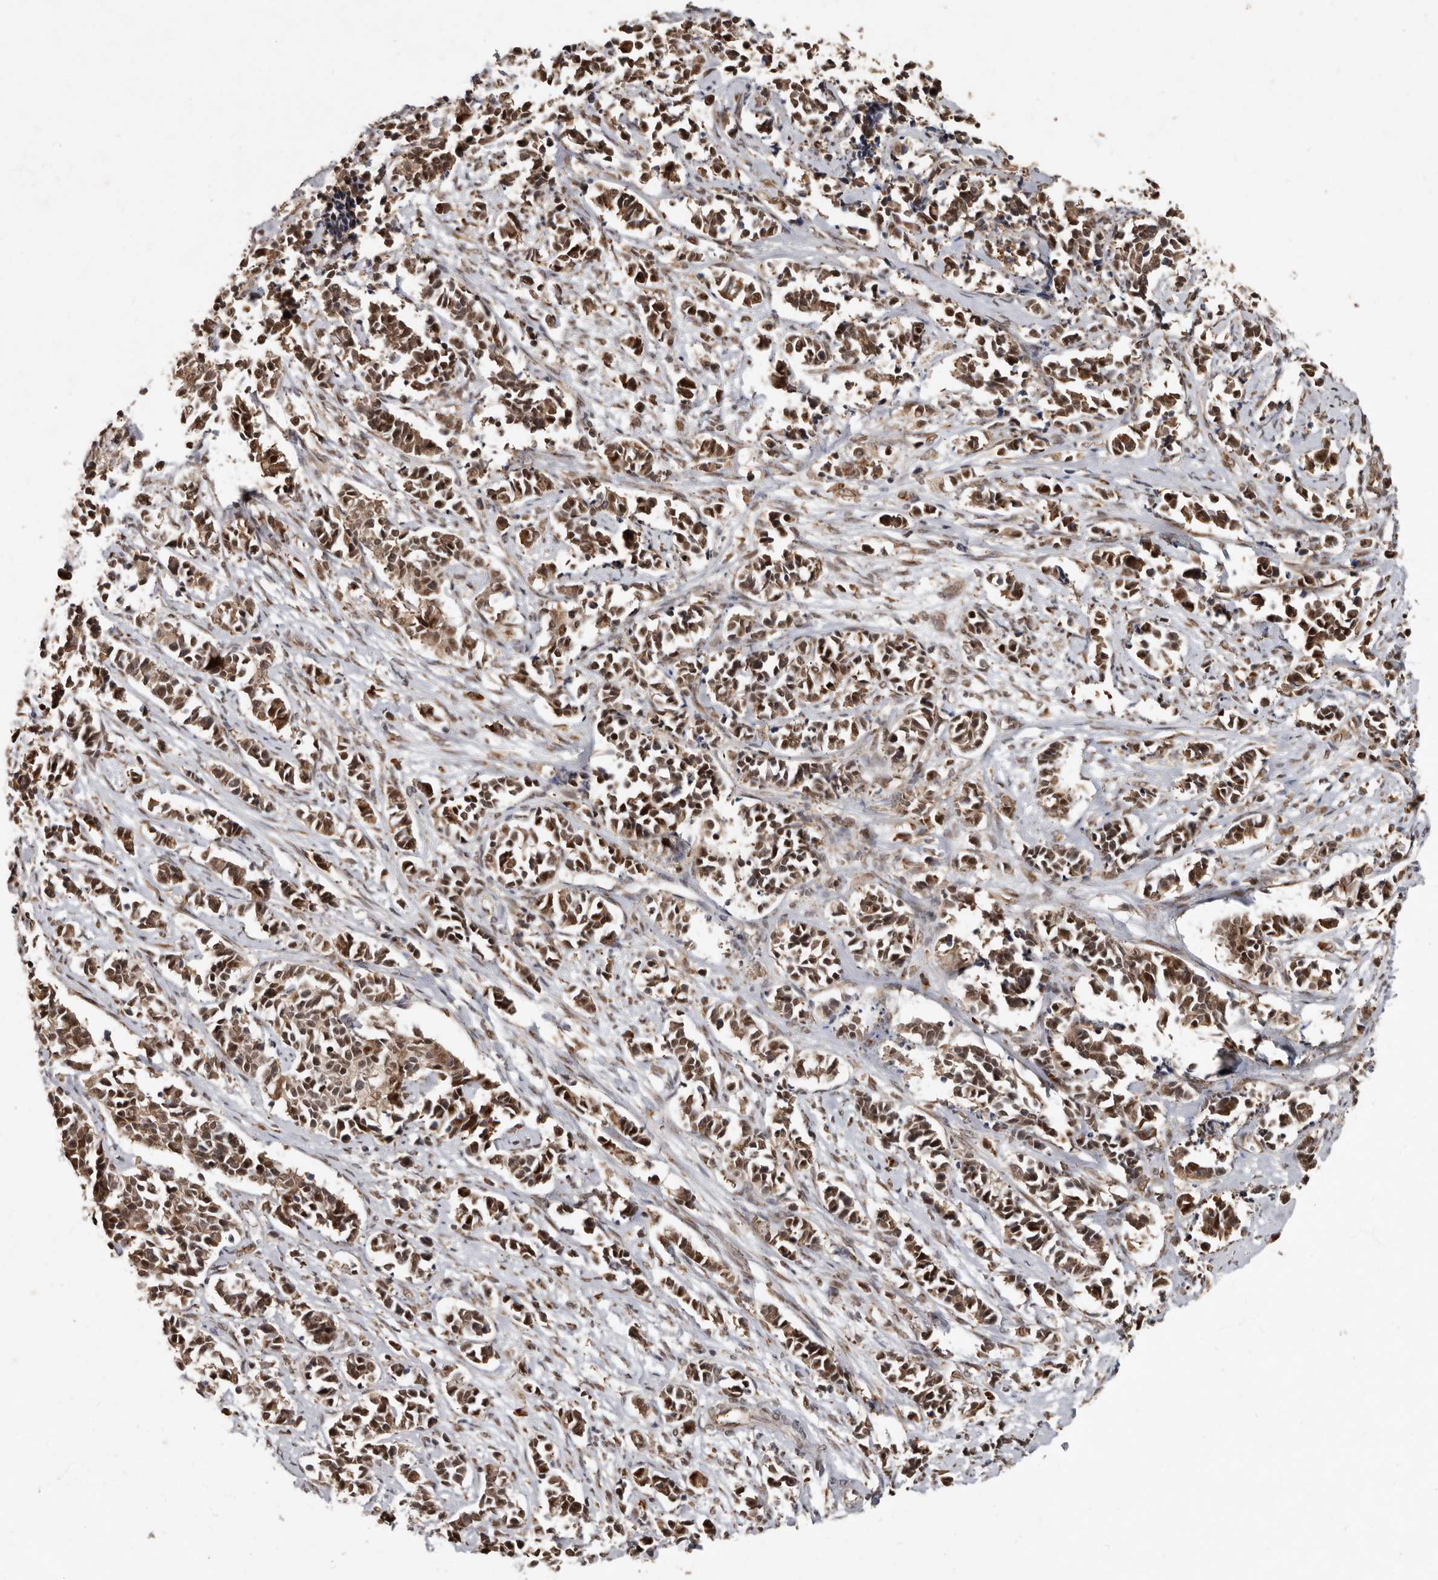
{"staining": {"intensity": "moderate", "quantity": ">75%", "location": "cytoplasmic/membranous,nuclear"}, "tissue": "cervical cancer", "cell_type": "Tumor cells", "image_type": "cancer", "snomed": [{"axis": "morphology", "description": "Normal tissue, NOS"}, {"axis": "morphology", "description": "Squamous cell carcinoma, NOS"}, {"axis": "topography", "description": "Cervix"}], "caption": "Immunohistochemistry (IHC) image of neoplastic tissue: human cervical cancer (squamous cell carcinoma) stained using immunohistochemistry (IHC) reveals medium levels of moderate protein expression localized specifically in the cytoplasmic/membranous and nuclear of tumor cells, appearing as a cytoplasmic/membranous and nuclear brown color.", "gene": "LRGUK", "patient": {"sex": "female", "age": 35}}